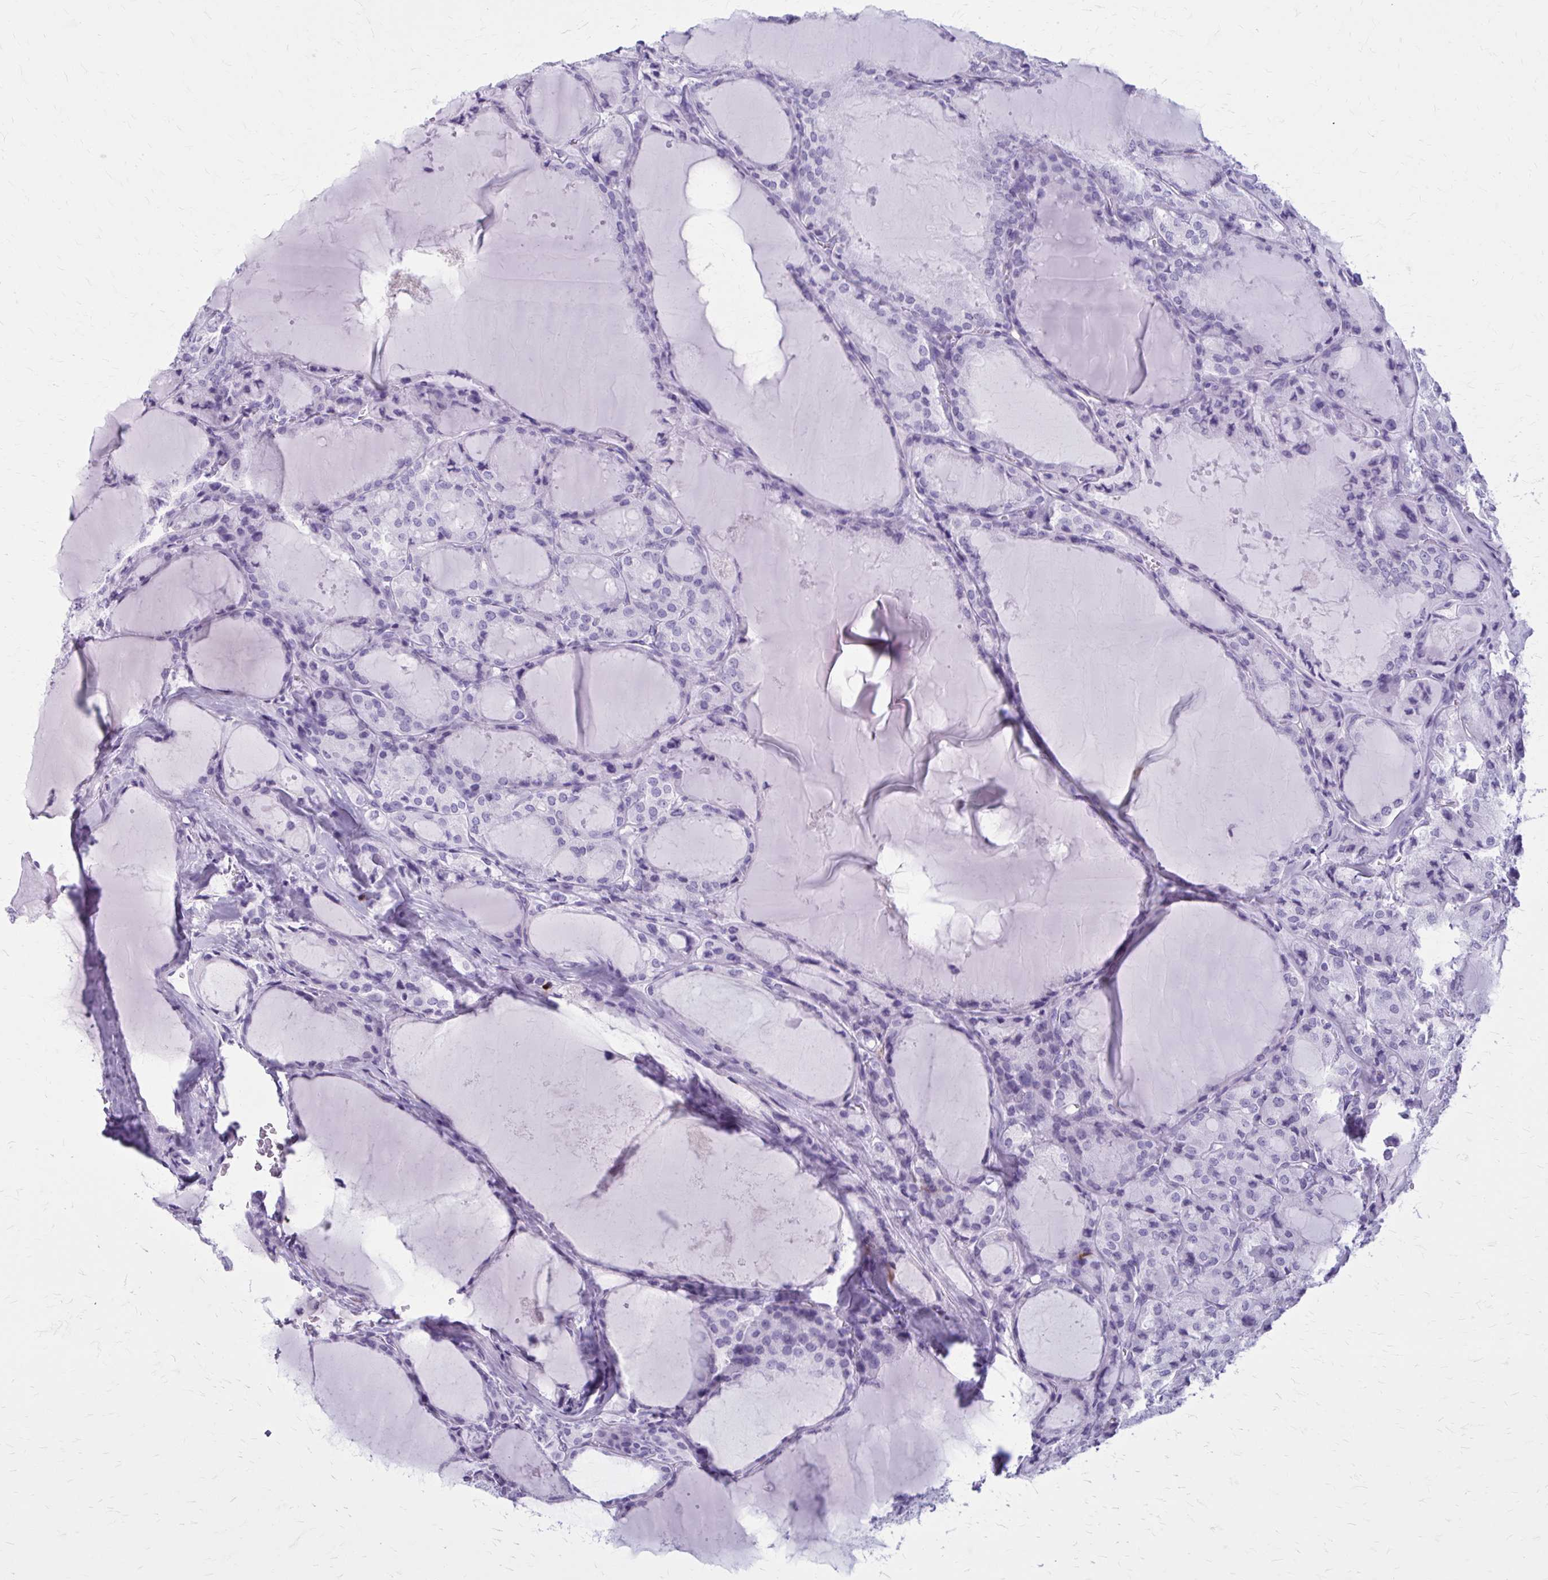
{"staining": {"intensity": "negative", "quantity": "none", "location": "none"}, "tissue": "thyroid cancer", "cell_type": "Tumor cells", "image_type": "cancer", "snomed": [{"axis": "morphology", "description": "Papillary adenocarcinoma, NOS"}, {"axis": "topography", "description": "Thyroid gland"}], "caption": "Histopathology image shows no significant protein expression in tumor cells of papillary adenocarcinoma (thyroid).", "gene": "ZDHHC7", "patient": {"sex": "male", "age": 87}}